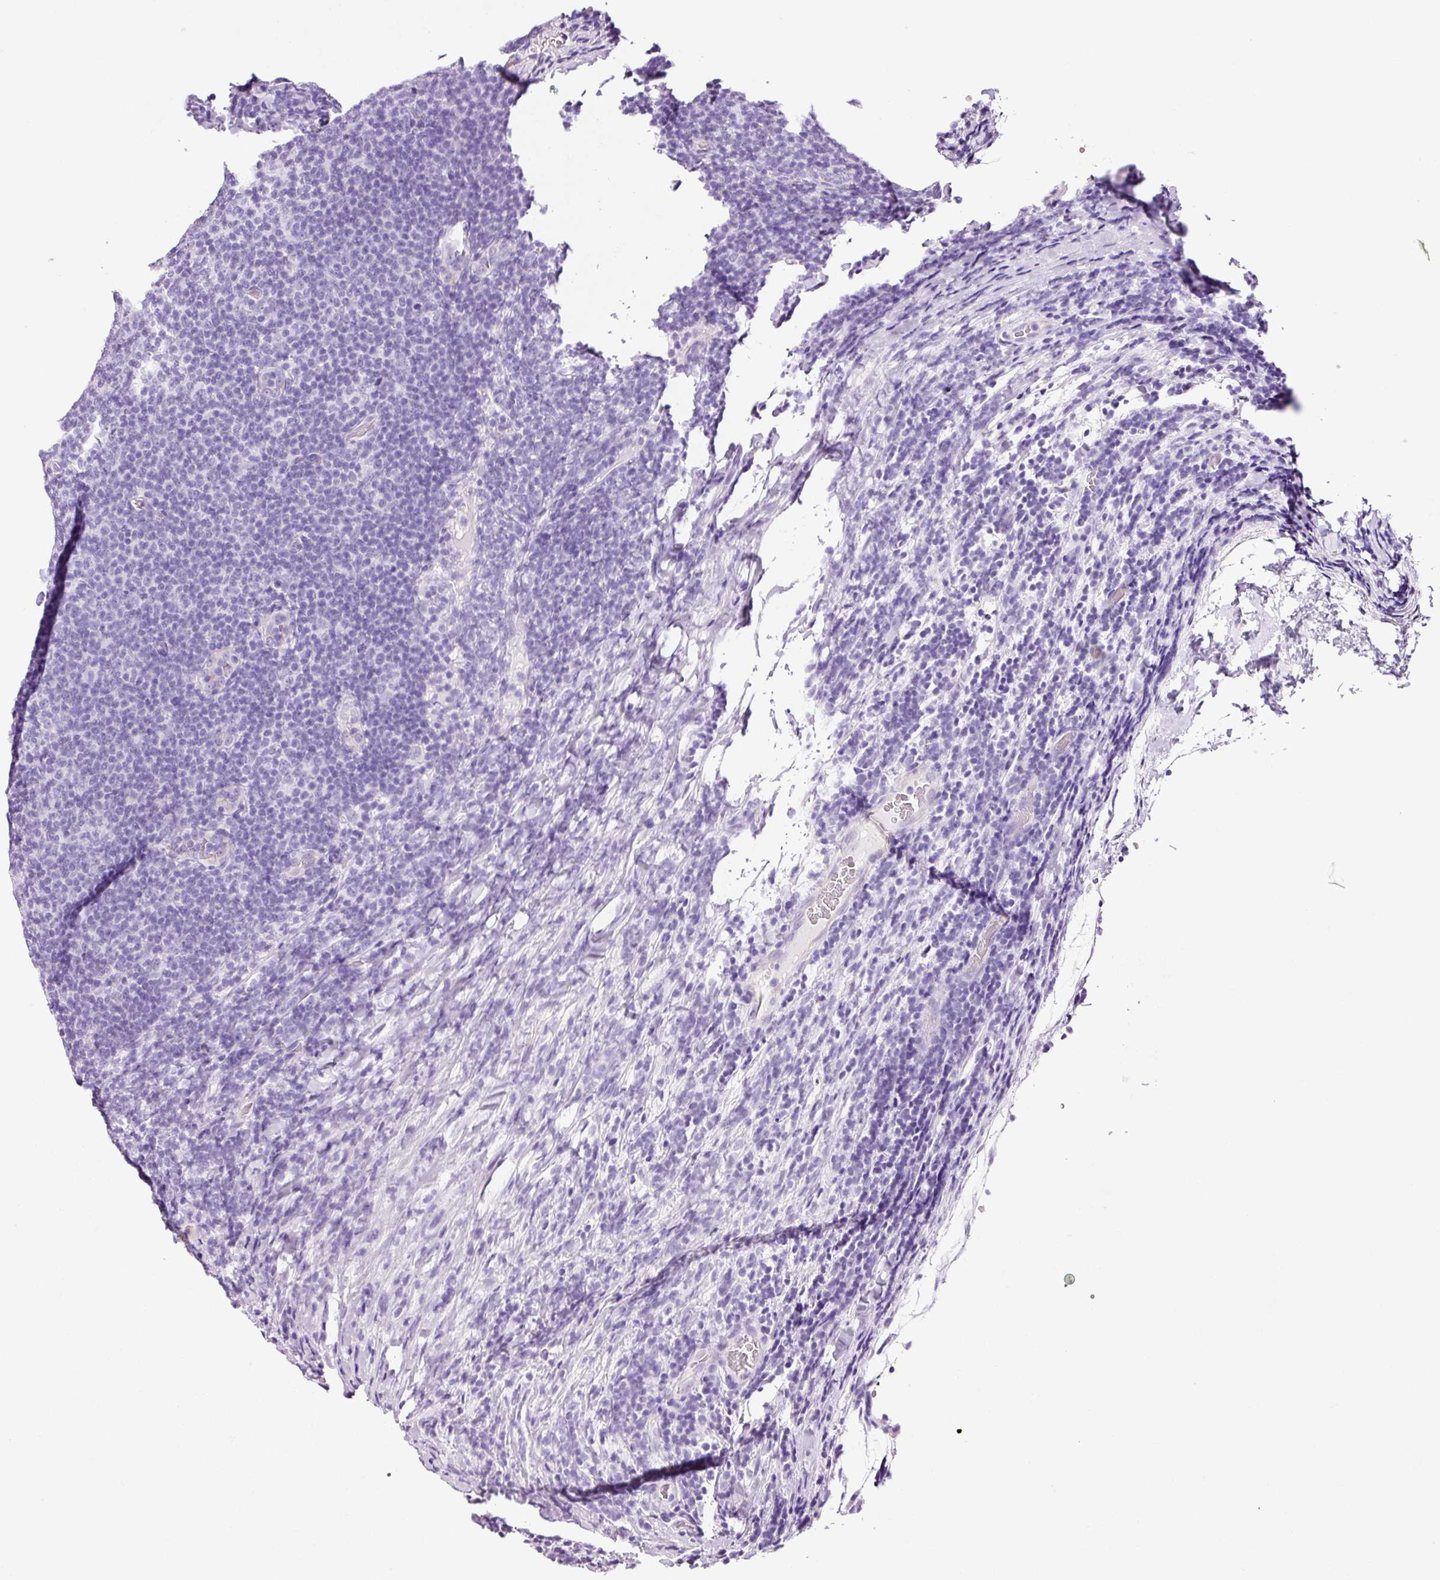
{"staining": {"intensity": "negative", "quantity": "none", "location": "none"}, "tissue": "lymphoma", "cell_type": "Tumor cells", "image_type": "cancer", "snomed": [{"axis": "morphology", "description": "Malignant lymphoma, non-Hodgkin's type, Low grade"}, {"axis": "topography", "description": "Lymph node"}], "caption": "Immunohistochemical staining of malignant lymphoma, non-Hodgkin's type (low-grade) demonstrates no significant expression in tumor cells.", "gene": "ADSS1", "patient": {"sex": "male", "age": 66}}